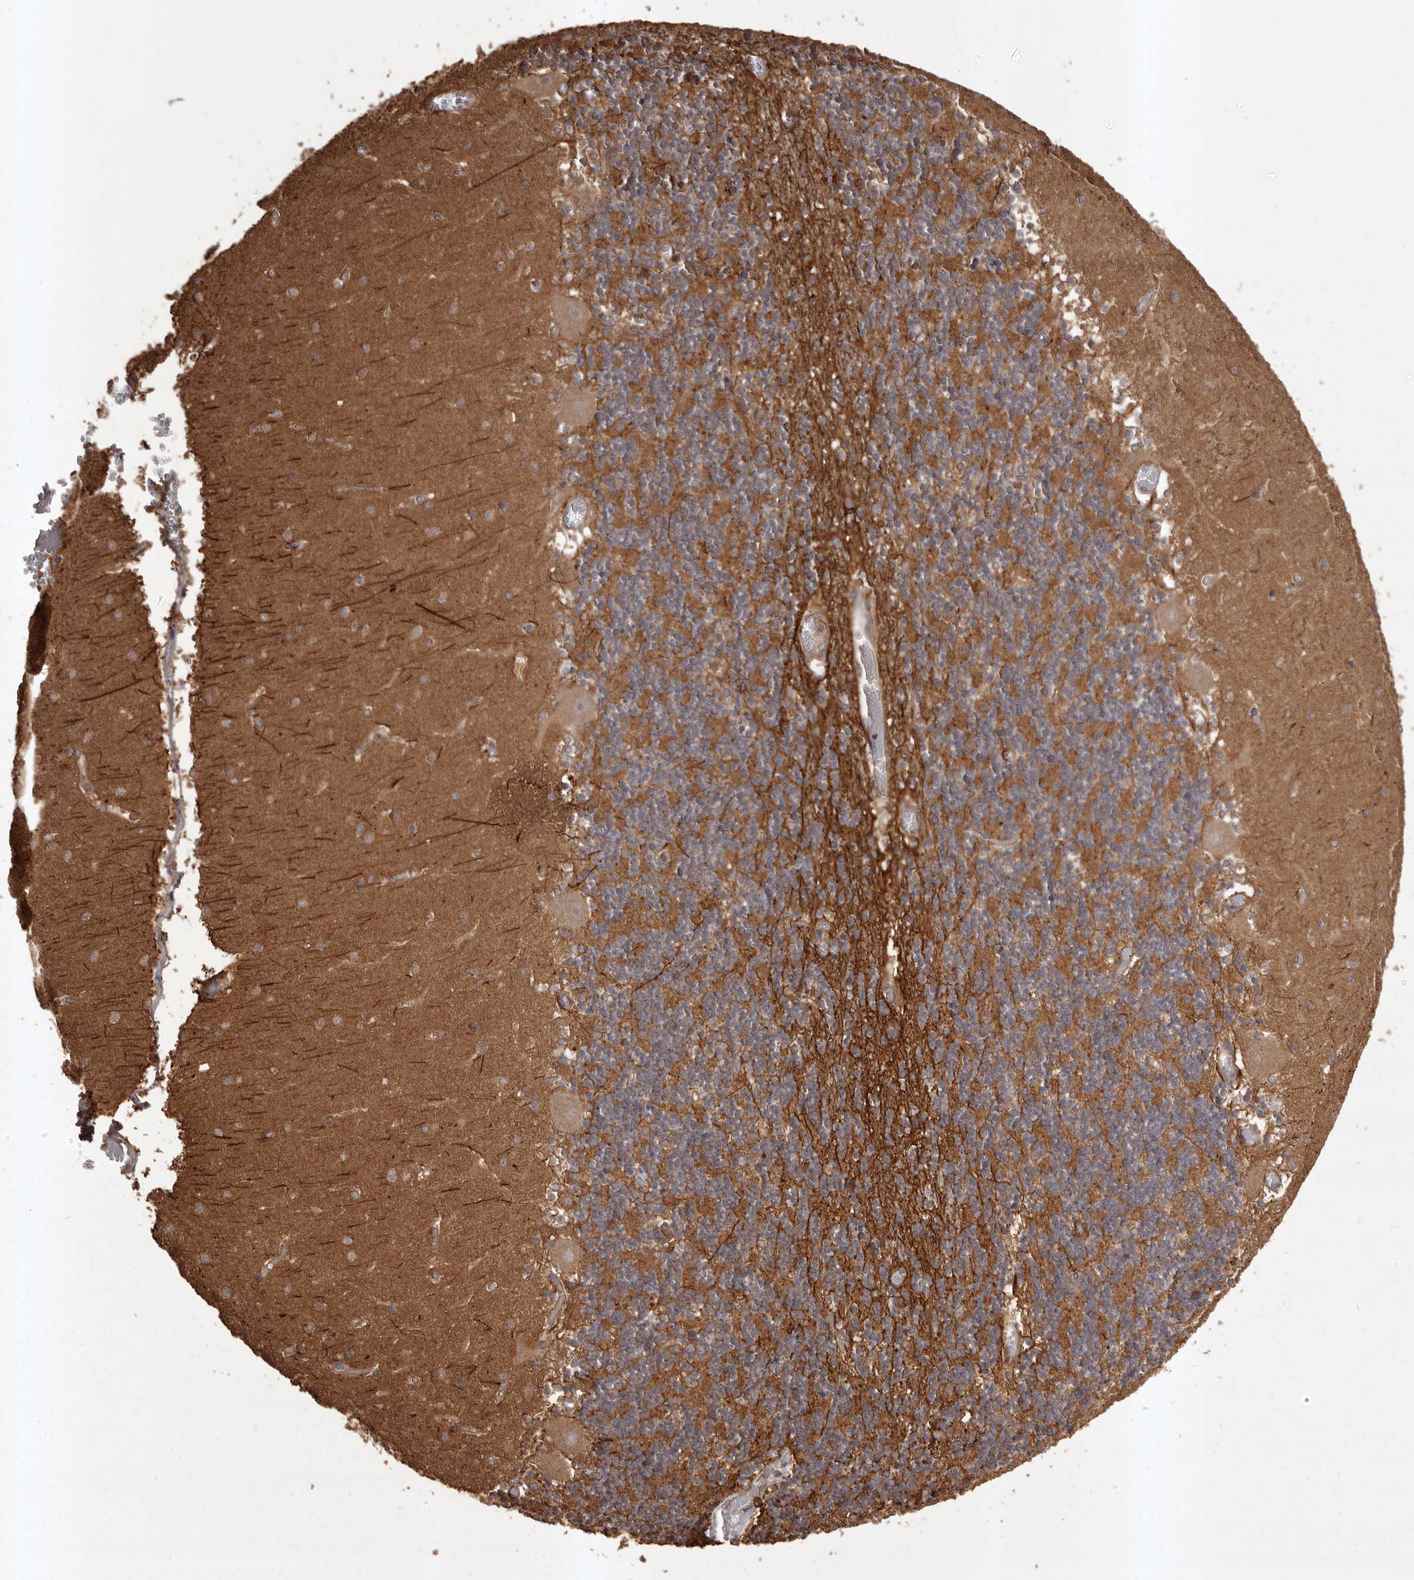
{"staining": {"intensity": "strong", "quantity": "25%-75%", "location": "cytoplasmic/membranous"}, "tissue": "cerebellum", "cell_type": "Cells in granular layer", "image_type": "normal", "snomed": [{"axis": "morphology", "description": "Normal tissue, NOS"}, {"axis": "topography", "description": "Cerebellum"}], "caption": "Cerebellum stained with DAB immunohistochemistry reveals high levels of strong cytoplasmic/membranous staining in approximately 25%-75% of cells in granular layer. (Stains: DAB (3,3'-diaminobenzidine) in brown, nuclei in blue, Microscopy: brightfield microscopy at high magnification).", "gene": "SLC22A3", "patient": {"sex": "female", "age": 28}}